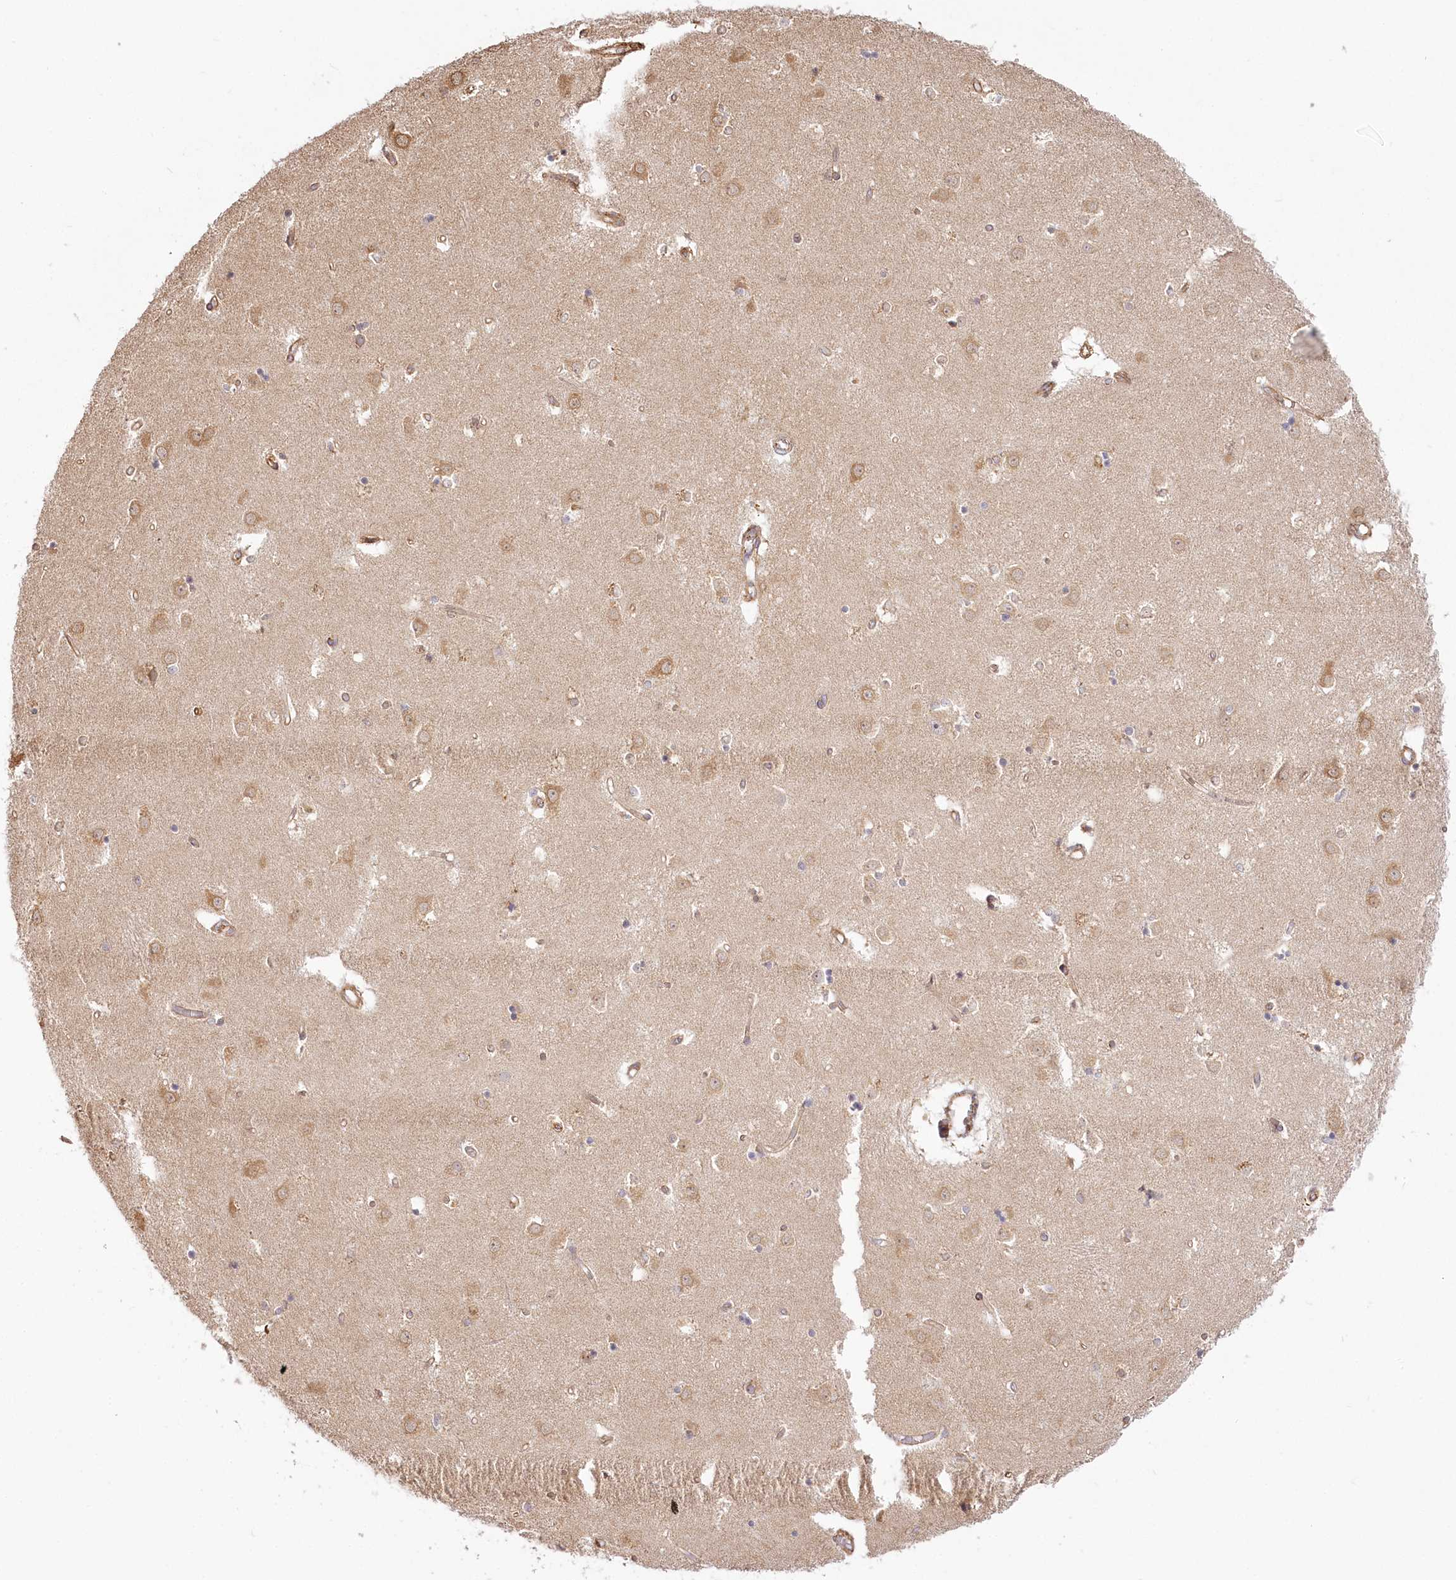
{"staining": {"intensity": "negative", "quantity": "none", "location": "none"}, "tissue": "caudate", "cell_type": "Glial cells", "image_type": "normal", "snomed": [{"axis": "morphology", "description": "Normal tissue, NOS"}, {"axis": "topography", "description": "Lateral ventricle wall"}], "caption": "Immunohistochemistry image of benign human caudate stained for a protein (brown), which shows no positivity in glial cells. (DAB immunohistochemistry (IHC) visualized using brightfield microscopy, high magnification).", "gene": "FAM13A", "patient": {"sex": "male", "age": 45}}